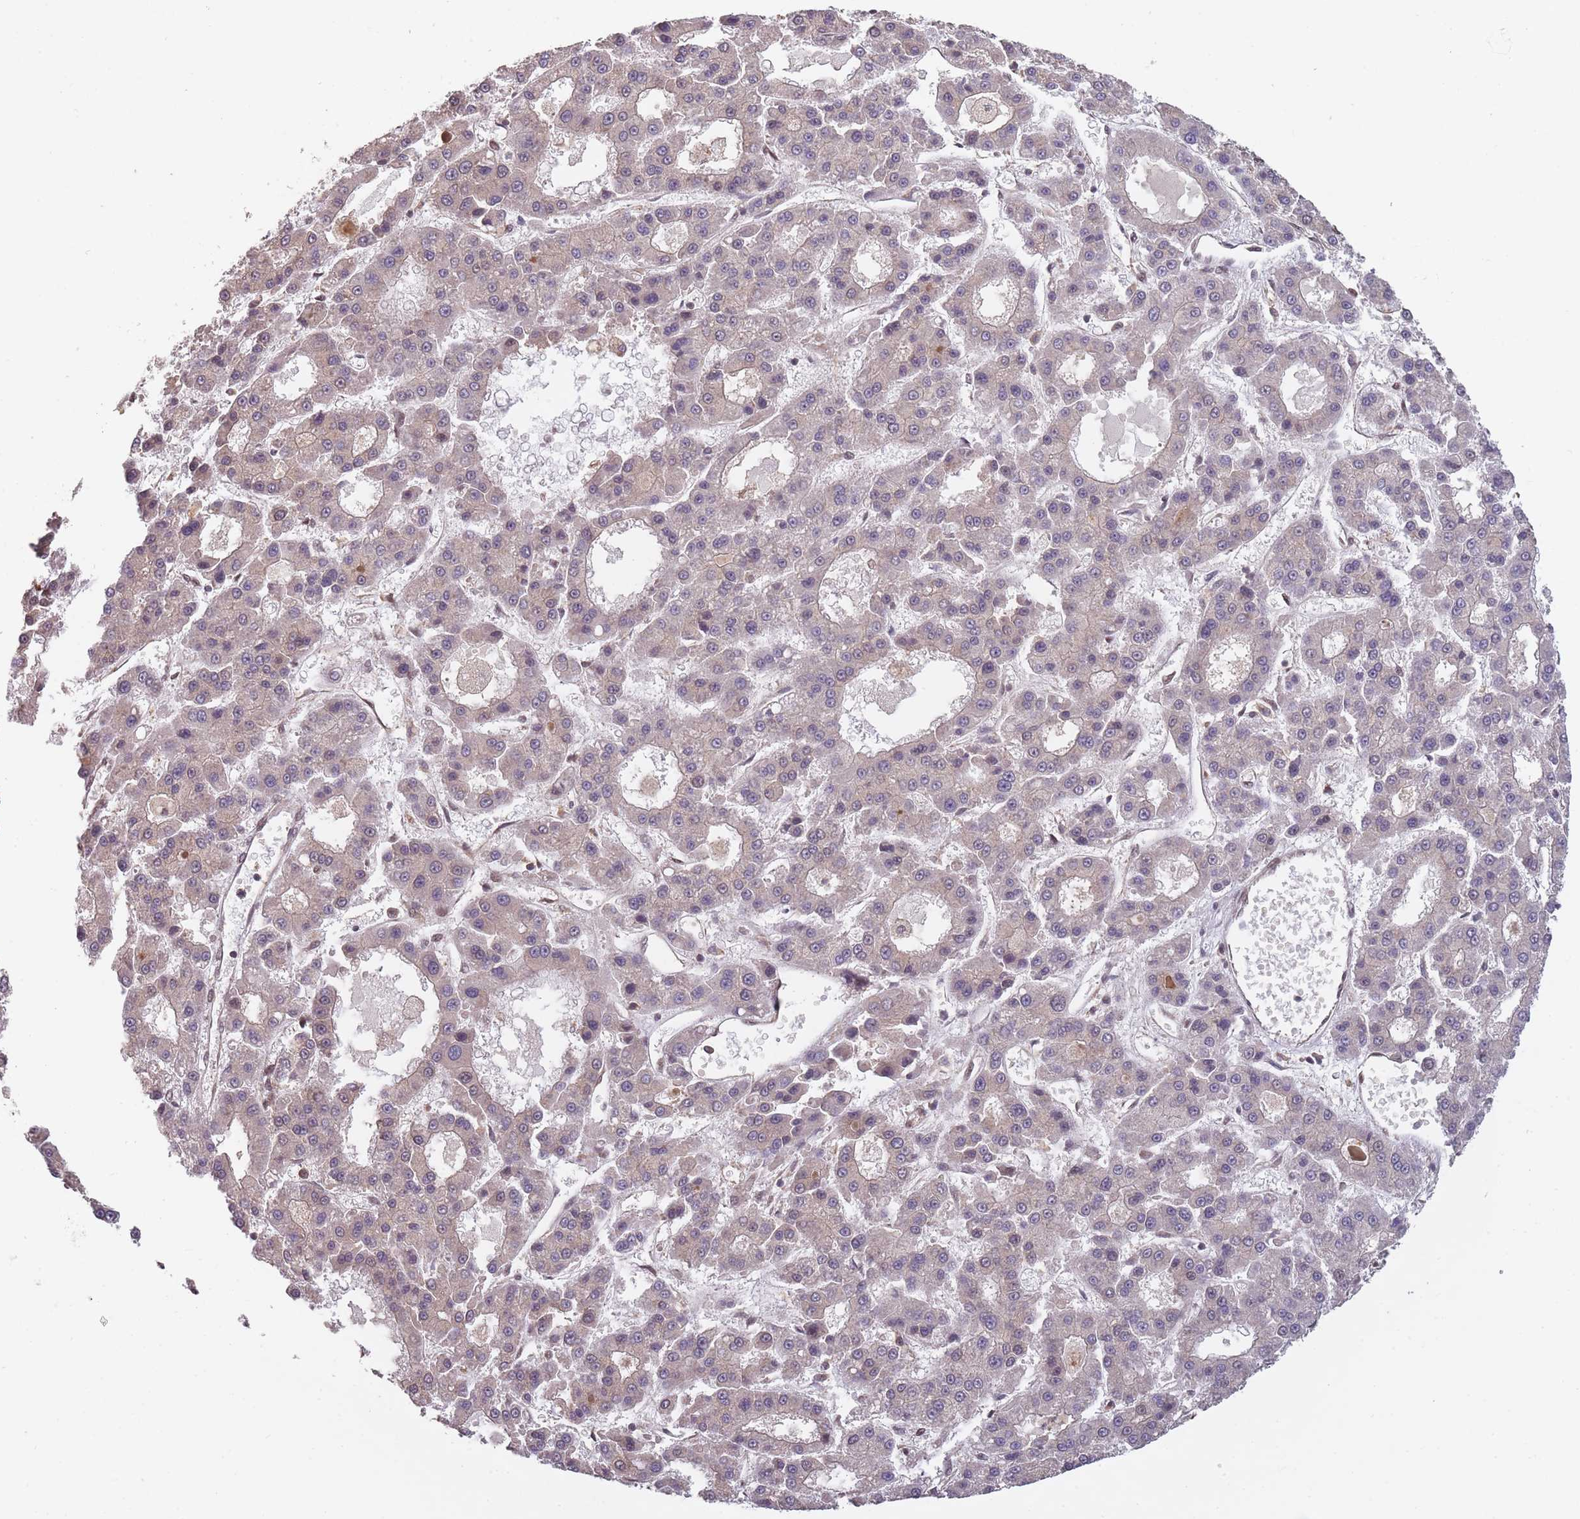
{"staining": {"intensity": "negative", "quantity": "none", "location": "none"}, "tissue": "liver cancer", "cell_type": "Tumor cells", "image_type": "cancer", "snomed": [{"axis": "morphology", "description": "Carcinoma, Hepatocellular, NOS"}, {"axis": "topography", "description": "Liver"}], "caption": "Human liver hepatocellular carcinoma stained for a protein using immunohistochemistry shows no positivity in tumor cells.", "gene": "PPP6R3", "patient": {"sex": "male", "age": 70}}